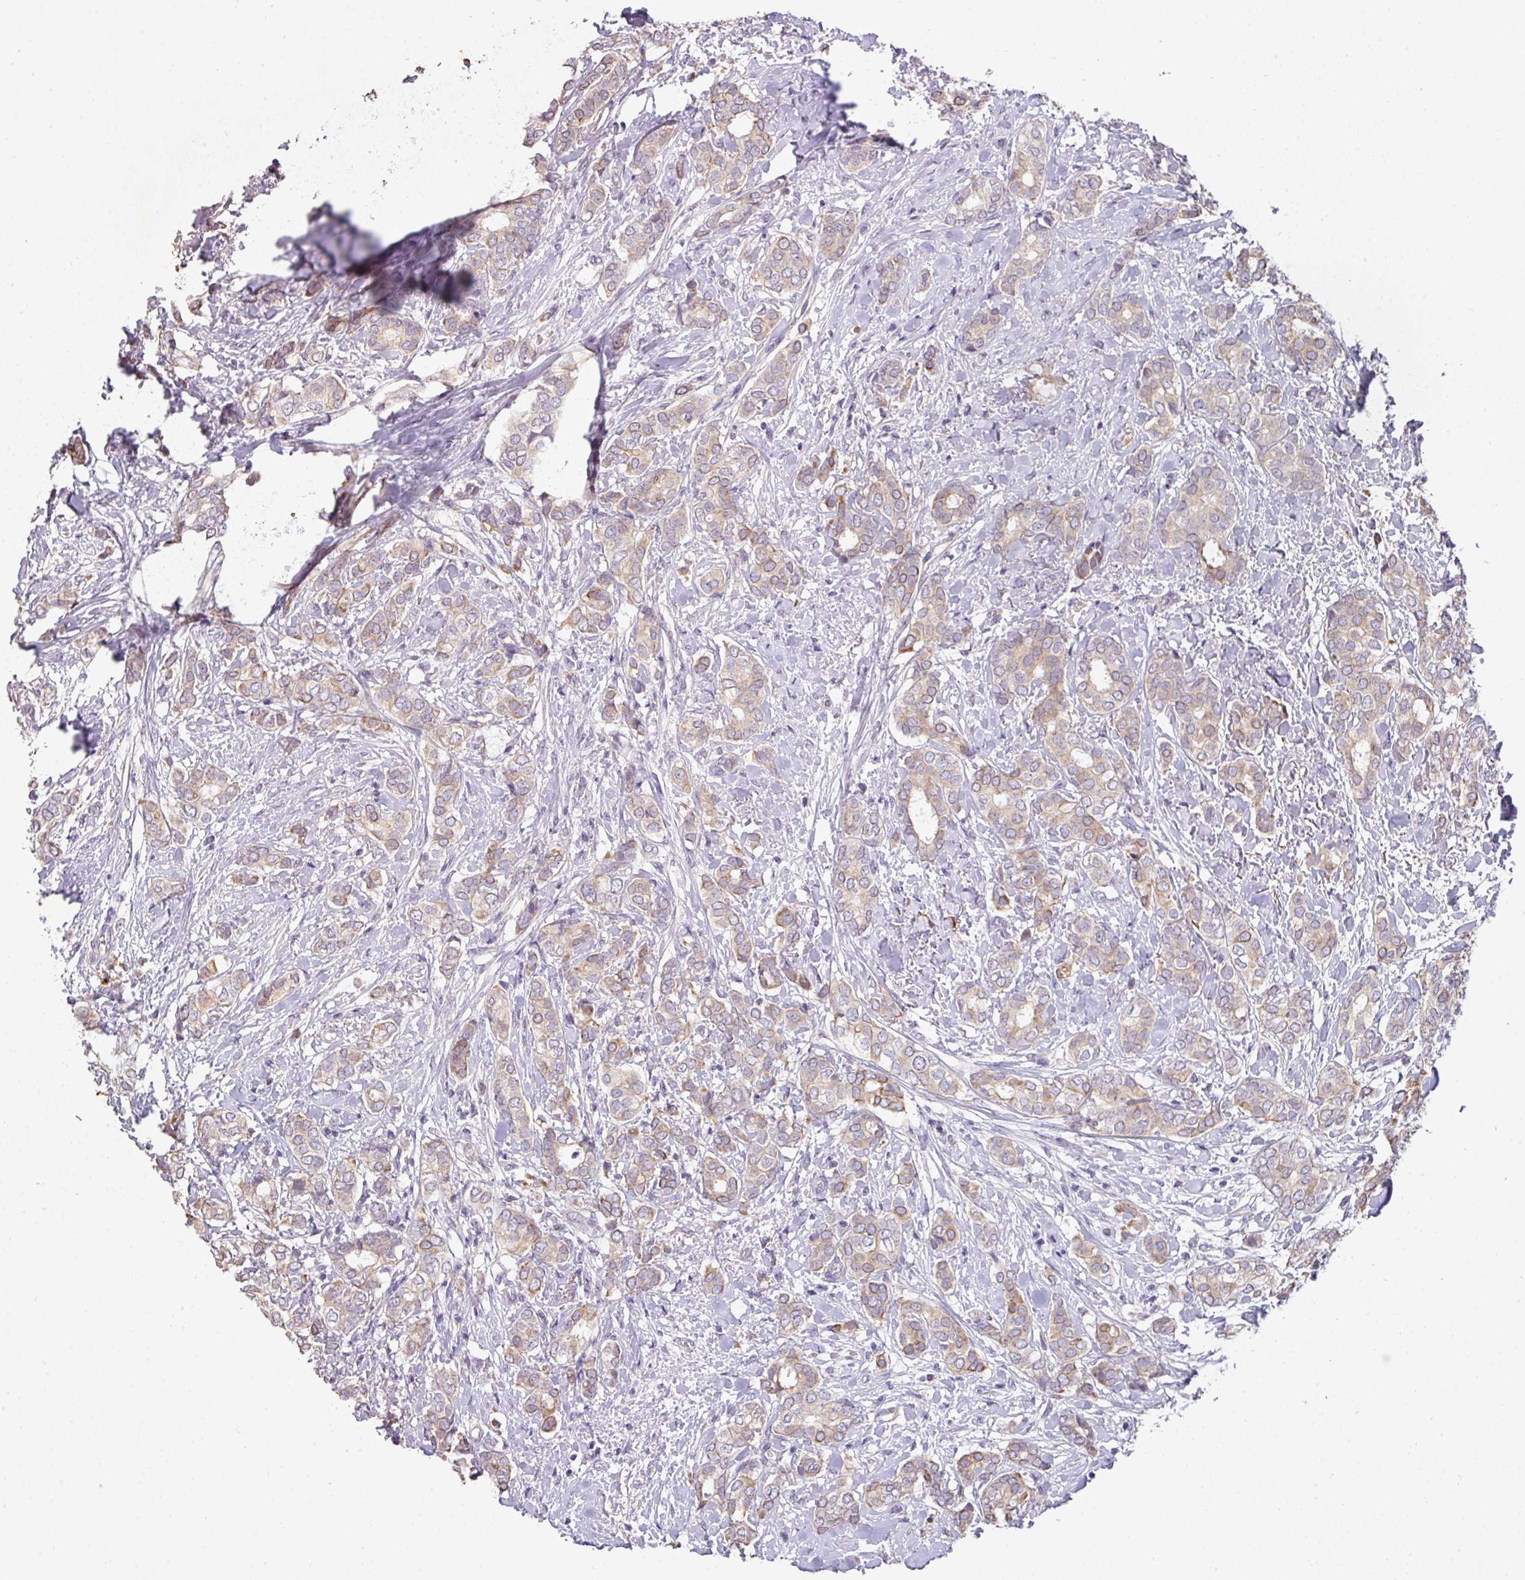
{"staining": {"intensity": "weak", "quantity": "25%-75%", "location": "cytoplasmic/membranous"}, "tissue": "breast cancer", "cell_type": "Tumor cells", "image_type": "cancer", "snomed": [{"axis": "morphology", "description": "Duct carcinoma"}, {"axis": "topography", "description": "Breast"}], "caption": "Protein staining exhibits weak cytoplasmic/membranous staining in approximately 25%-75% of tumor cells in infiltrating ductal carcinoma (breast).", "gene": "ZNF266", "patient": {"sex": "female", "age": 73}}